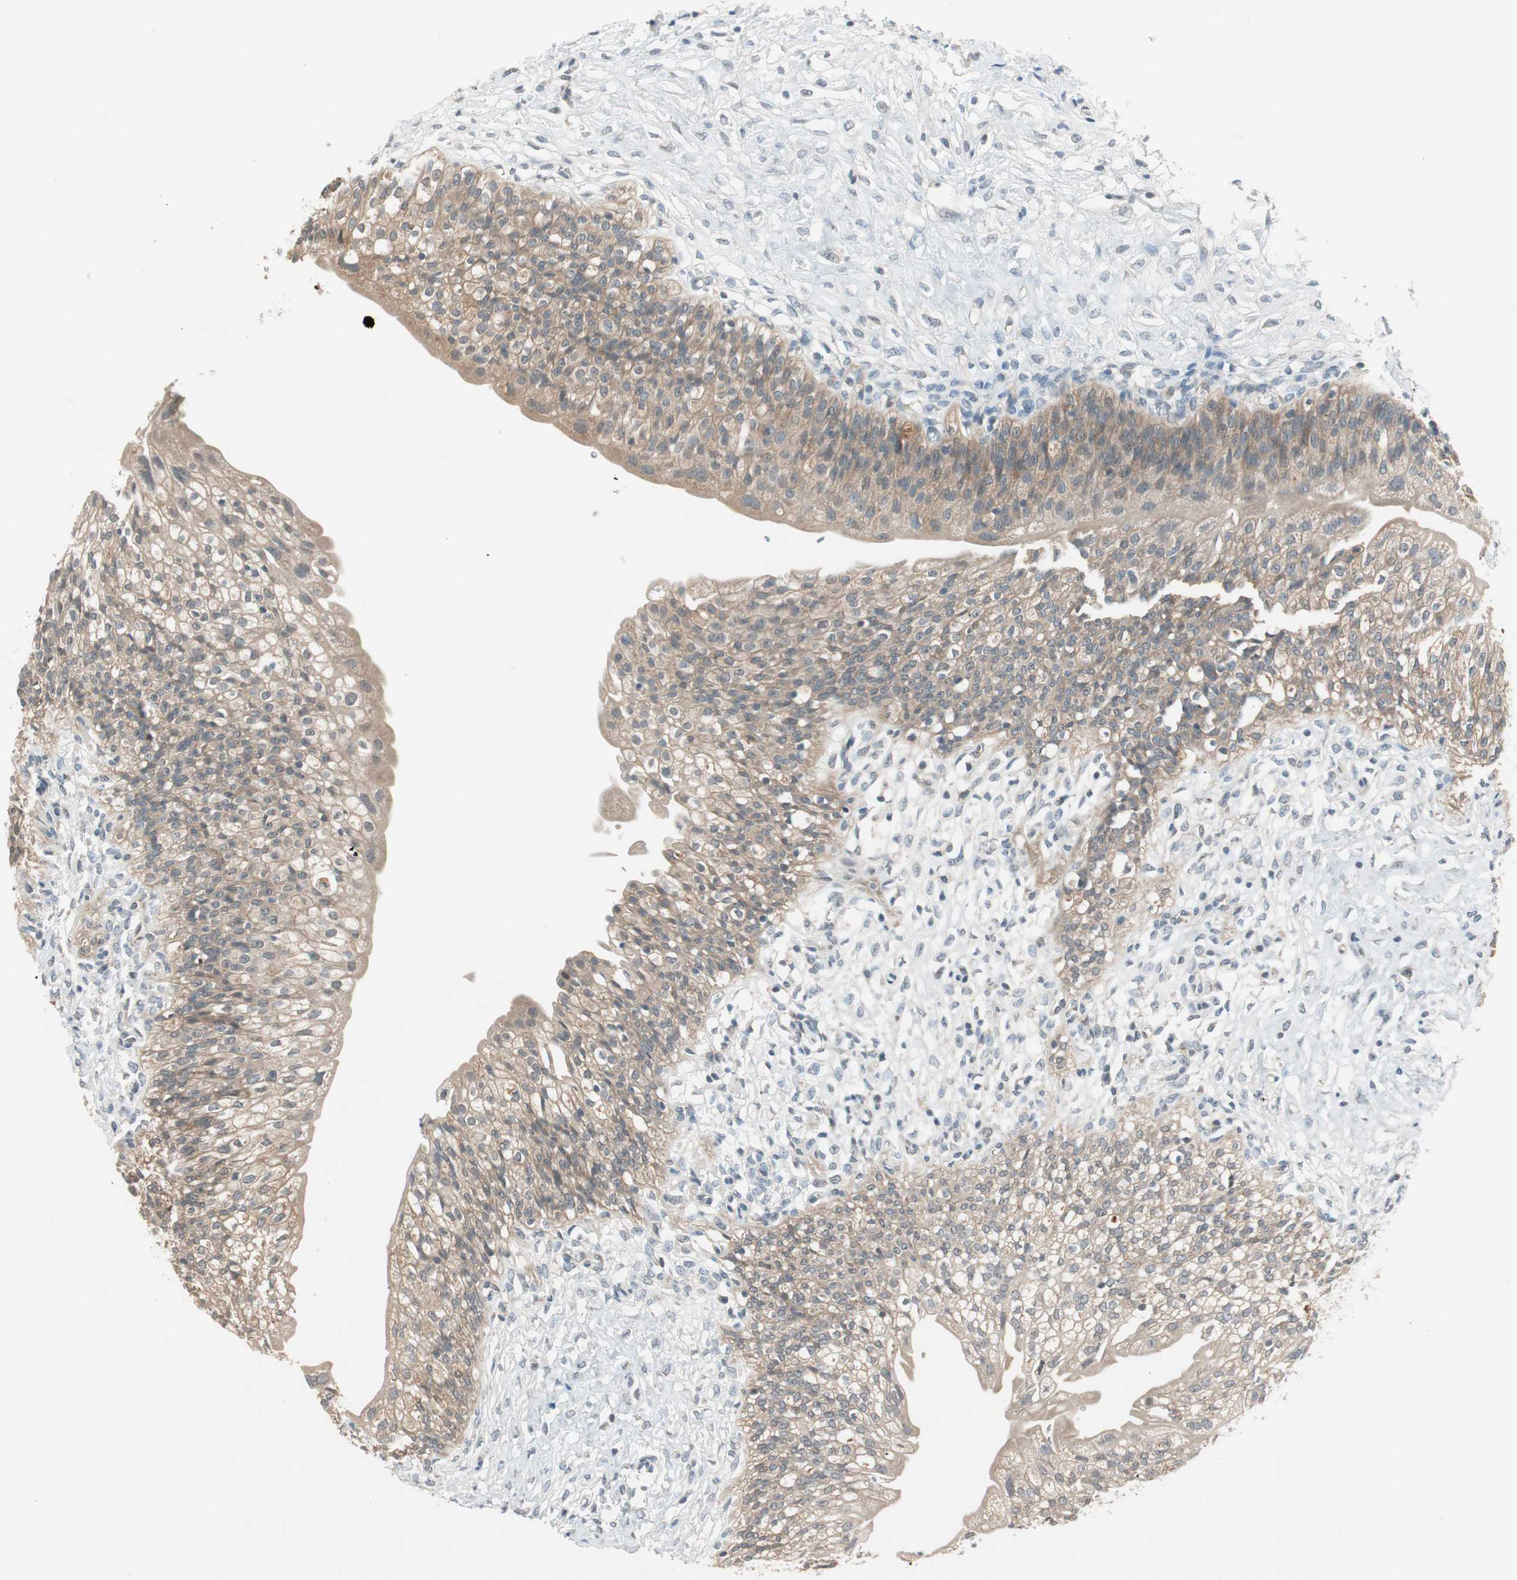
{"staining": {"intensity": "moderate", "quantity": ">75%", "location": "cytoplasmic/membranous"}, "tissue": "urinary bladder", "cell_type": "Urothelial cells", "image_type": "normal", "snomed": [{"axis": "morphology", "description": "Normal tissue, NOS"}, {"axis": "morphology", "description": "Inflammation, NOS"}, {"axis": "topography", "description": "Urinary bladder"}], "caption": "The histopathology image shows a brown stain indicating the presence of a protein in the cytoplasmic/membranous of urothelial cells in urinary bladder. (DAB (3,3'-diaminobenzidine) = brown stain, brightfield microscopy at high magnification).", "gene": "NCLN", "patient": {"sex": "female", "age": 80}}